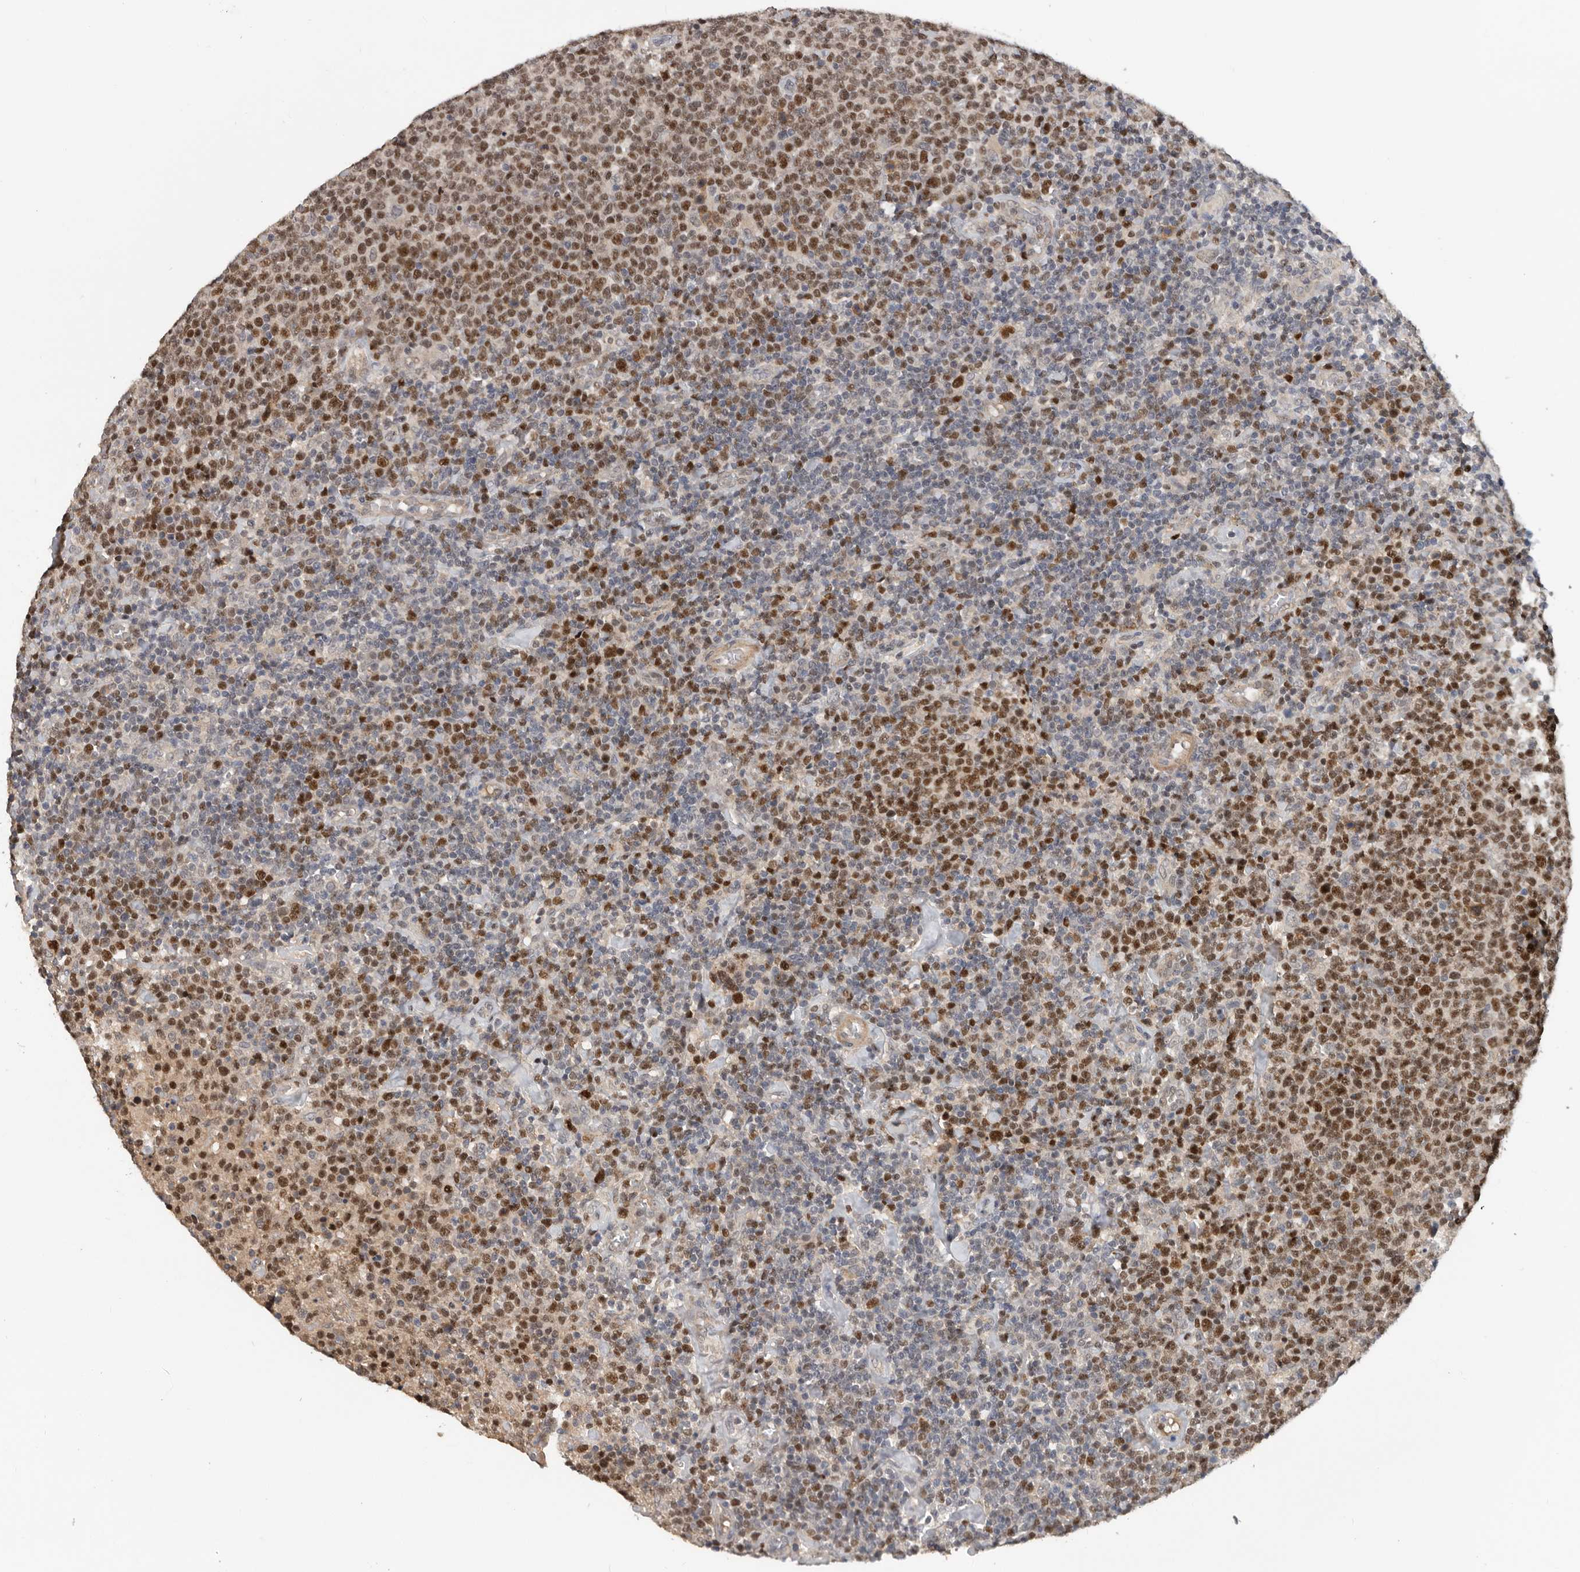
{"staining": {"intensity": "strong", "quantity": "25%-75%", "location": "nuclear"}, "tissue": "lymphoma", "cell_type": "Tumor cells", "image_type": "cancer", "snomed": [{"axis": "morphology", "description": "Malignant lymphoma, non-Hodgkin's type, High grade"}, {"axis": "topography", "description": "Lymph node"}], "caption": "Strong nuclear staining is seen in approximately 25%-75% of tumor cells in malignant lymphoma, non-Hodgkin's type (high-grade).", "gene": "HENMT1", "patient": {"sex": "male", "age": 61}}